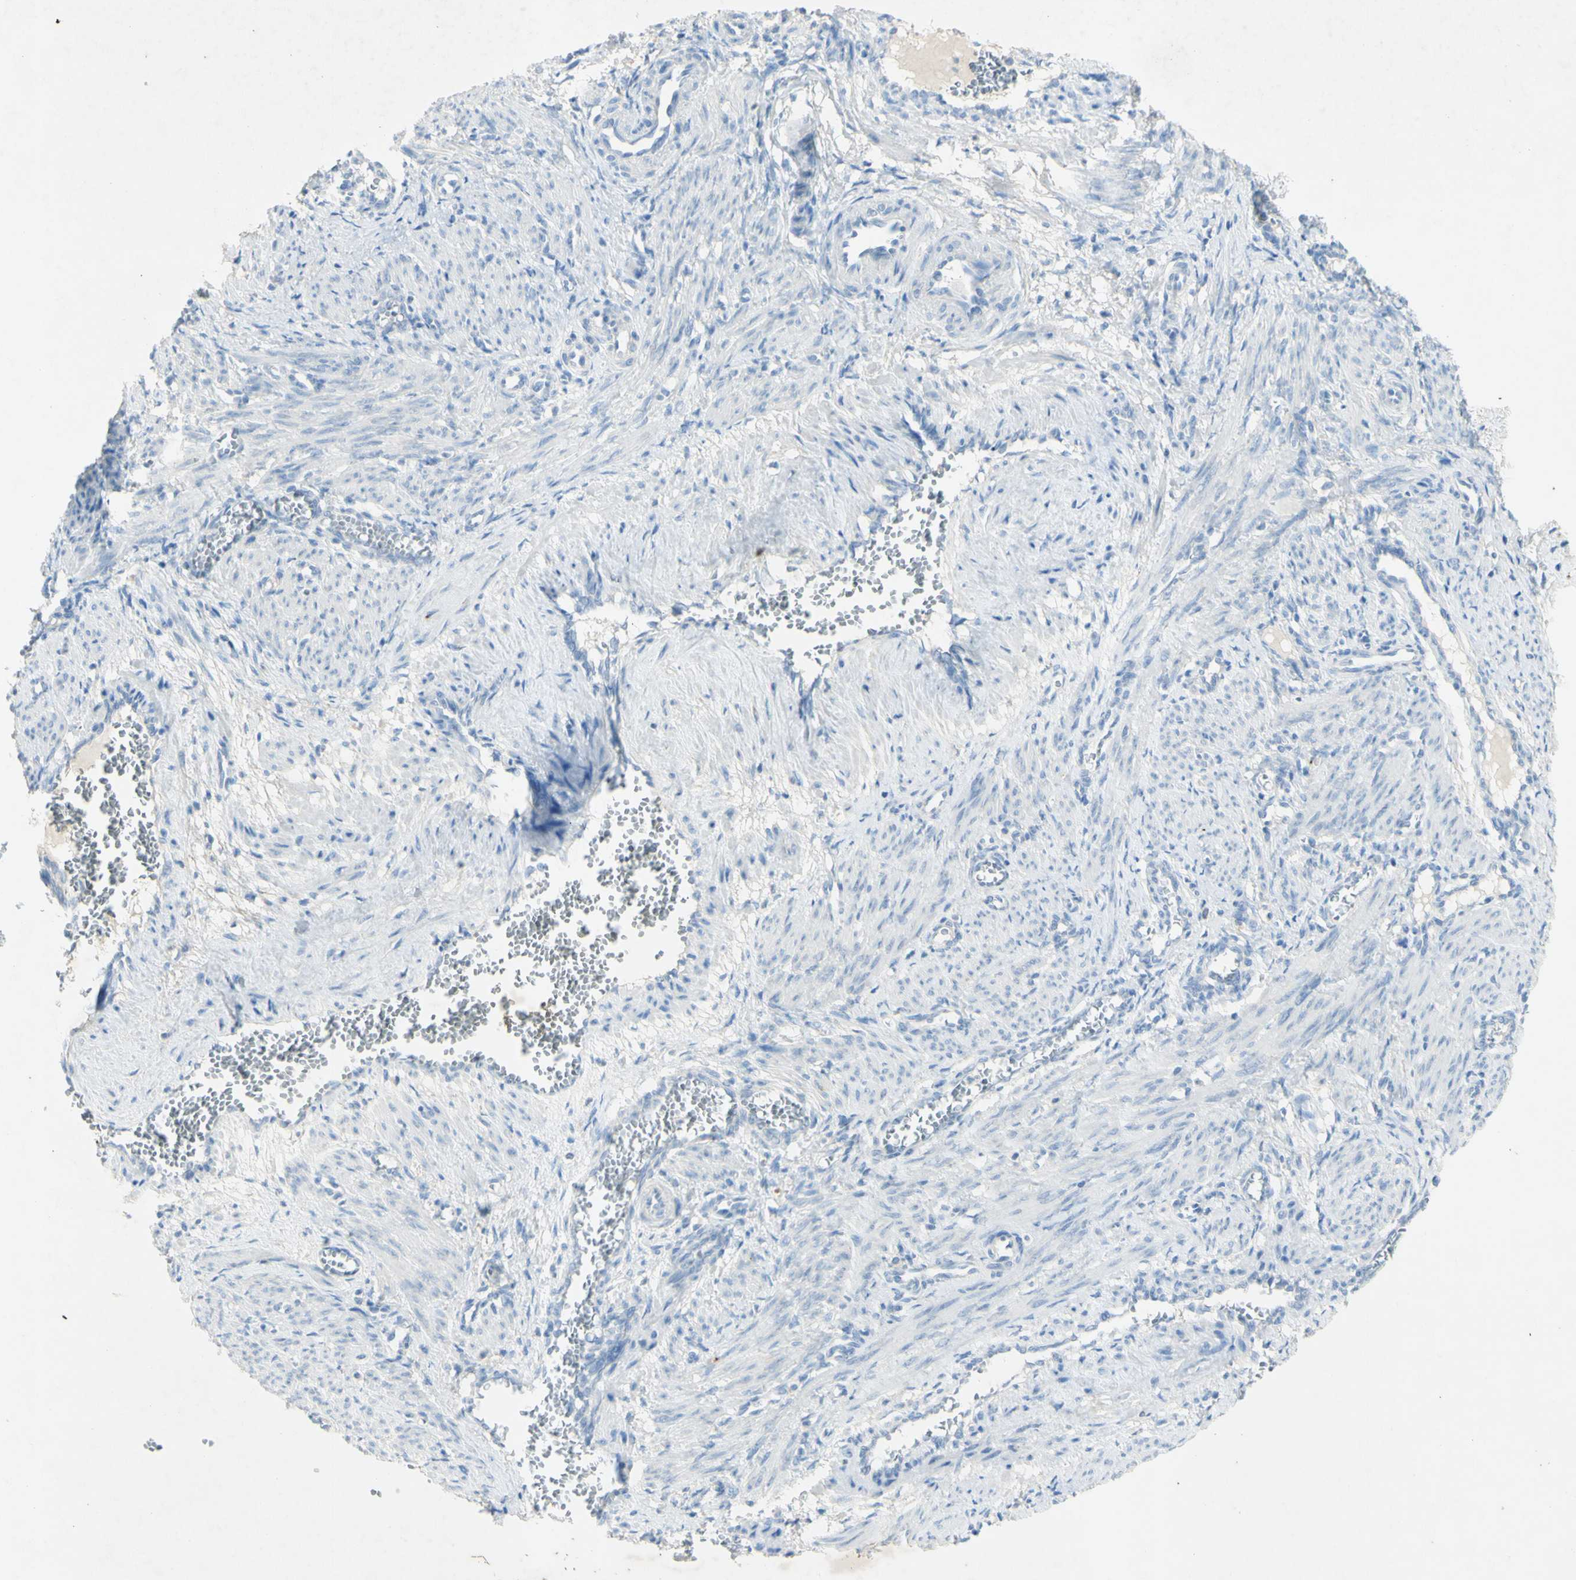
{"staining": {"intensity": "negative", "quantity": "none", "location": "none"}, "tissue": "smooth muscle", "cell_type": "Smooth muscle cells", "image_type": "normal", "snomed": [{"axis": "morphology", "description": "Normal tissue, NOS"}, {"axis": "topography", "description": "Endometrium"}], "caption": "Immunohistochemical staining of unremarkable human smooth muscle exhibits no significant expression in smooth muscle cells.", "gene": "GDF15", "patient": {"sex": "female", "age": 33}}